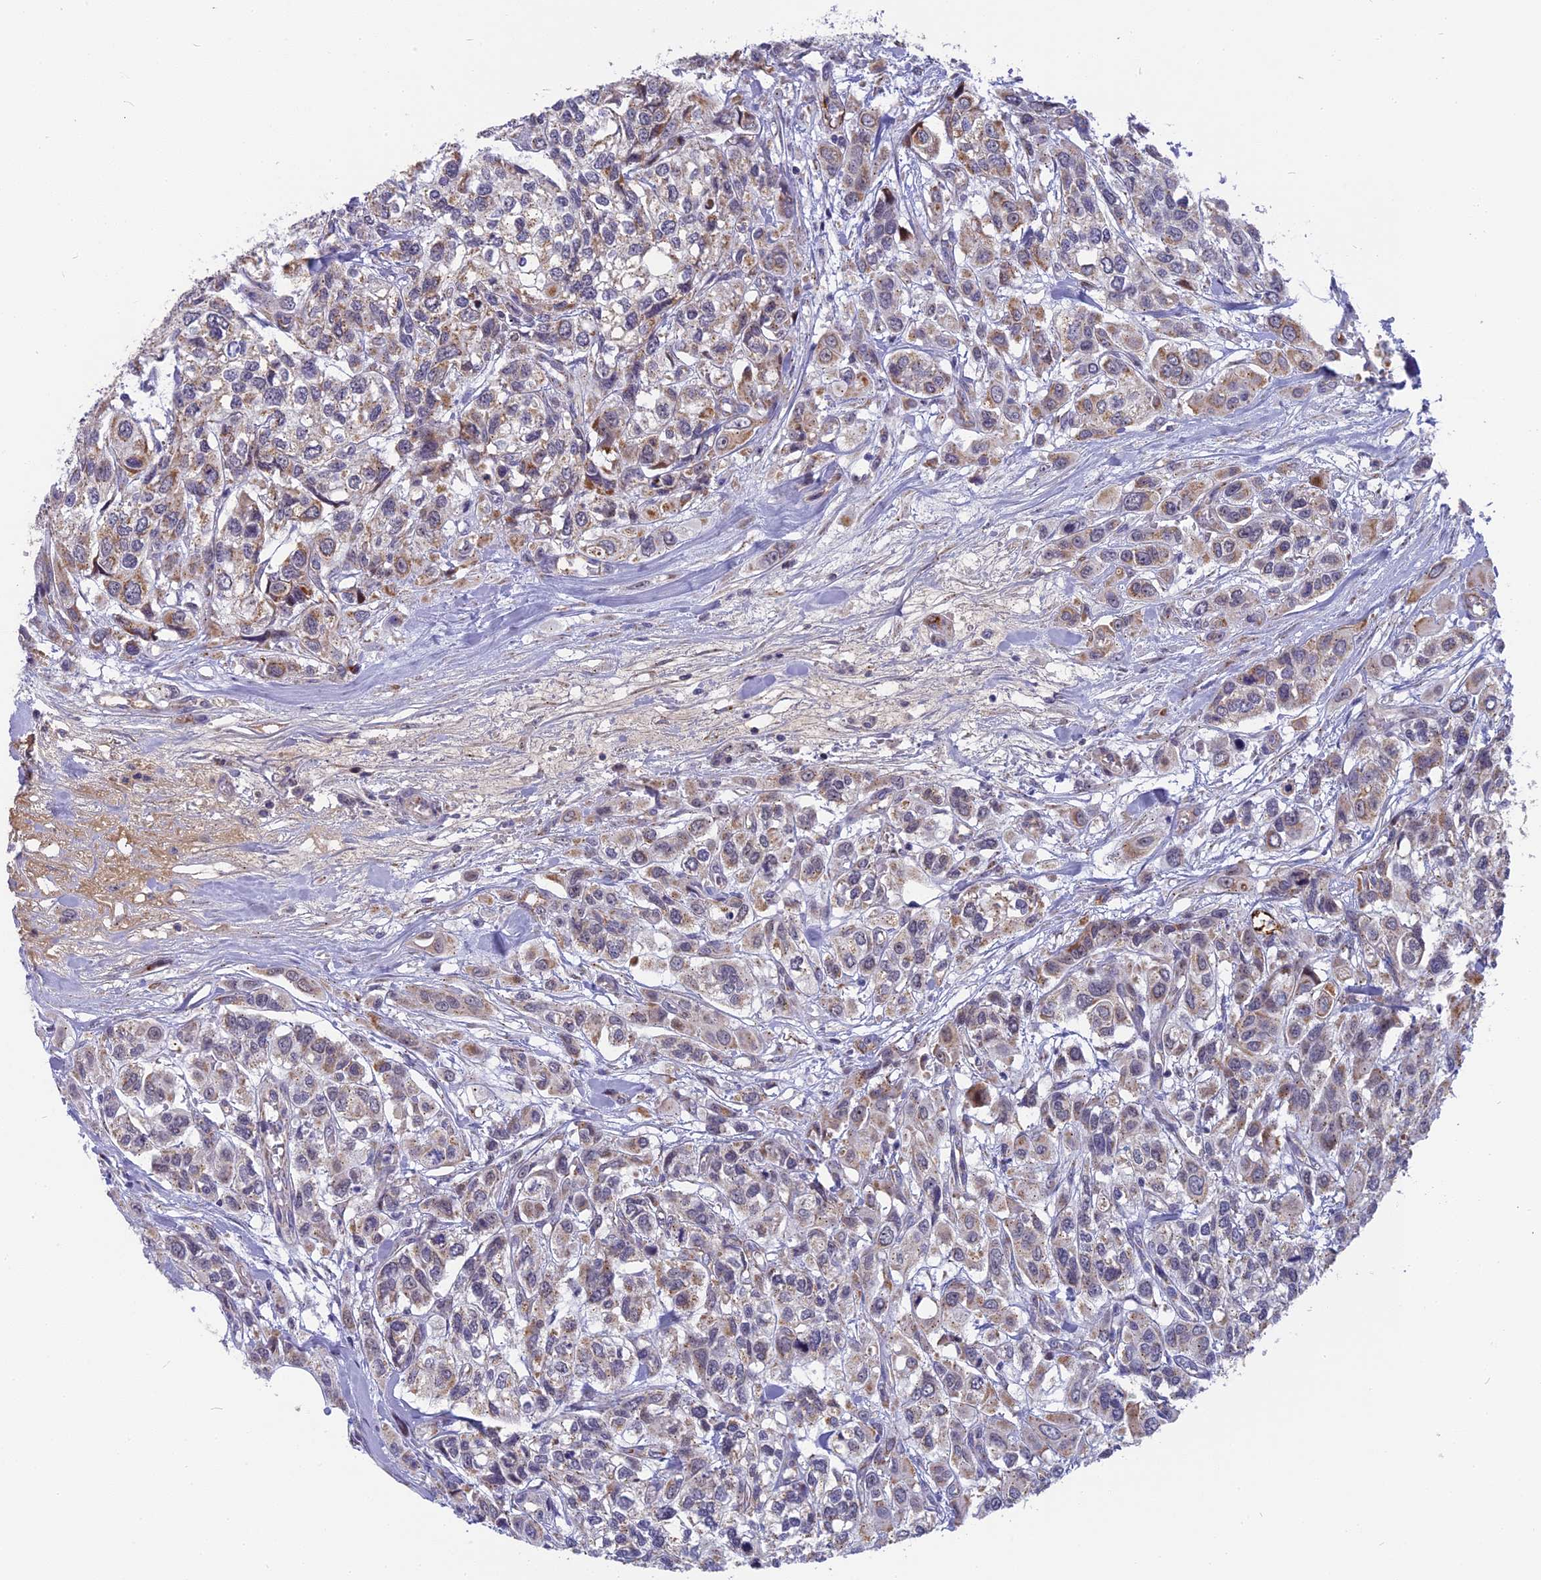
{"staining": {"intensity": "weak", "quantity": ">75%", "location": "cytoplasmic/membranous"}, "tissue": "urothelial cancer", "cell_type": "Tumor cells", "image_type": "cancer", "snomed": [{"axis": "morphology", "description": "Urothelial carcinoma, High grade"}, {"axis": "topography", "description": "Urinary bladder"}], "caption": "Immunohistochemistry (IHC) histopathology image of urothelial carcinoma (high-grade) stained for a protein (brown), which exhibits low levels of weak cytoplasmic/membranous positivity in about >75% of tumor cells.", "gene": "DTWD1", "patient": {"sex": "male", "age": 67}}